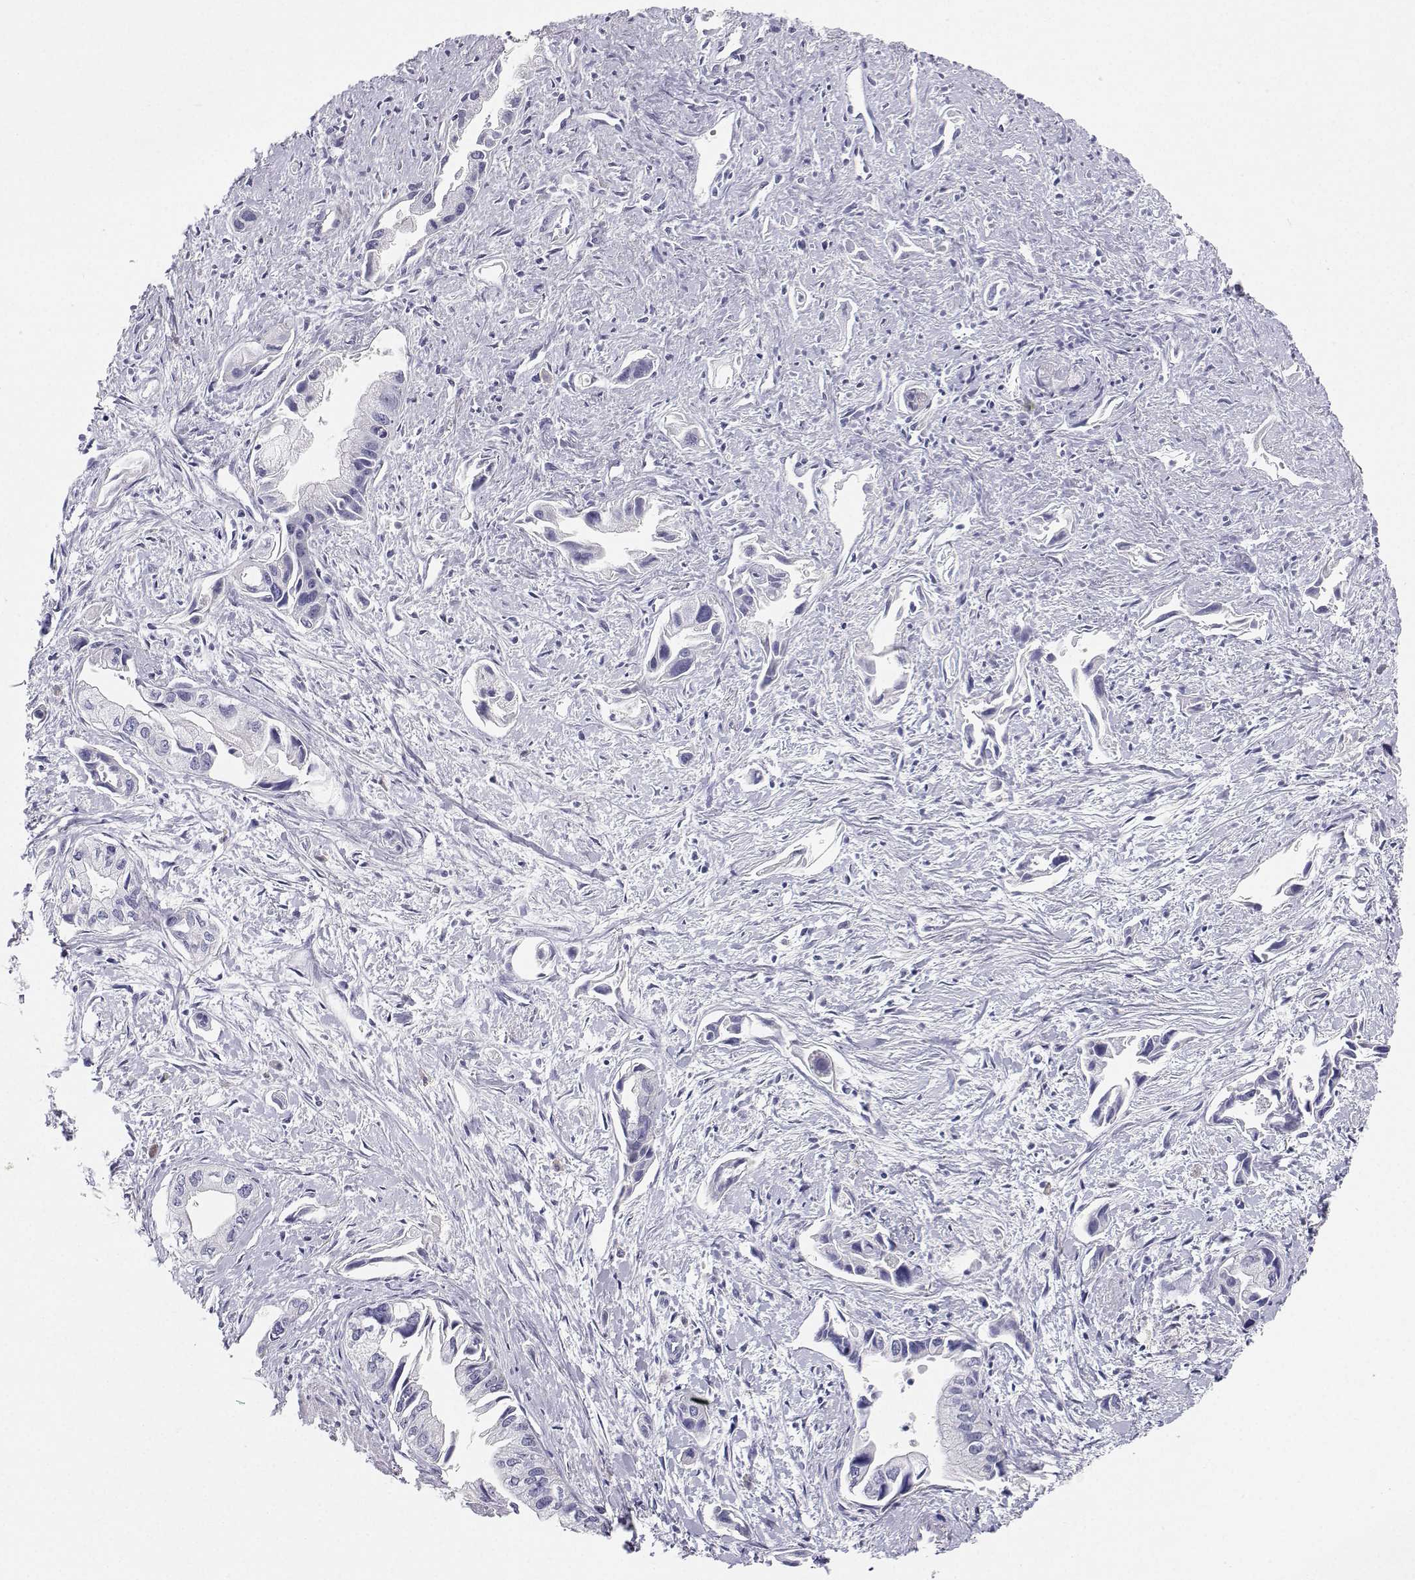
{"staining": {"intensity": "negative", "quantity": "none", "location": "none"}, "tissue": "pancreatic cancer", "cell_type": "Tumor cells", "image_type": "cancer", "snomed": [{"axis": "morphology", "description": "Adenocarcinoma, NOS"}, {"axis": "topography", "description": "Pancreas"}], "caption": "Tumor cells show no significant protein positivity in adenocarcinoma (pancreatic).", "gene": "BHMT", "patient": {"sex": "female", "age": 61}}